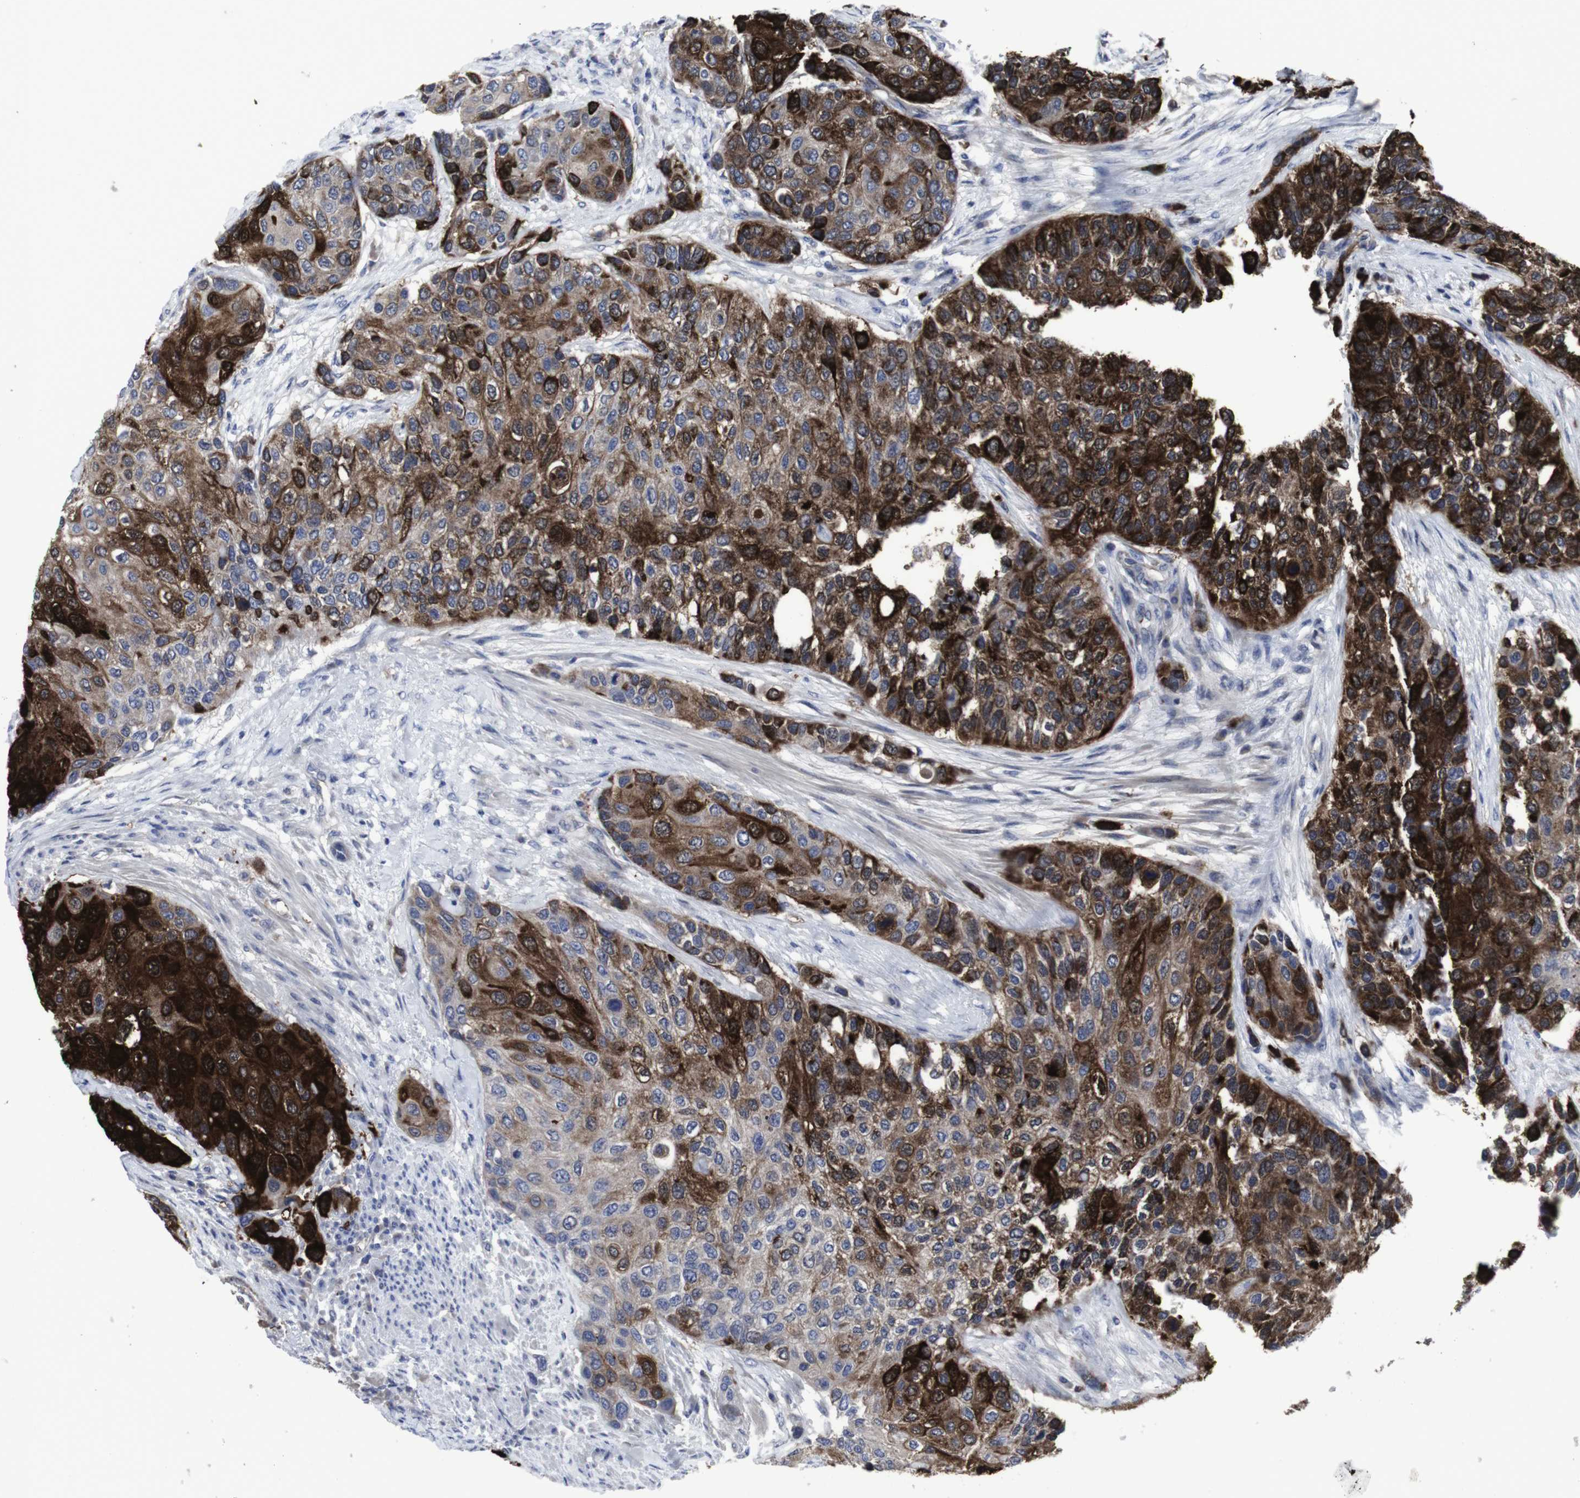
{"staining": {"intensity": "strong", "quantity": ">75%", "location": "cytoplasmic/membranous"}, "tissue": "urothelial cancer", "cell_type": "Tumor cells", "image_type": "cancer", "snomed": [{"axis": "morphology", "description": "Urothelial carcinoma, High grade"}, {"axis": "topography", "description": "Urinary bladder"}], "caption": "Immunohistochemical staining of human urothelial cancer reveals high levels of strong cytoplasmic/membranous staining in about >75% of tumor cells.", "gene": "SNCG", "patient": {"sex": "female", "age": 56}}